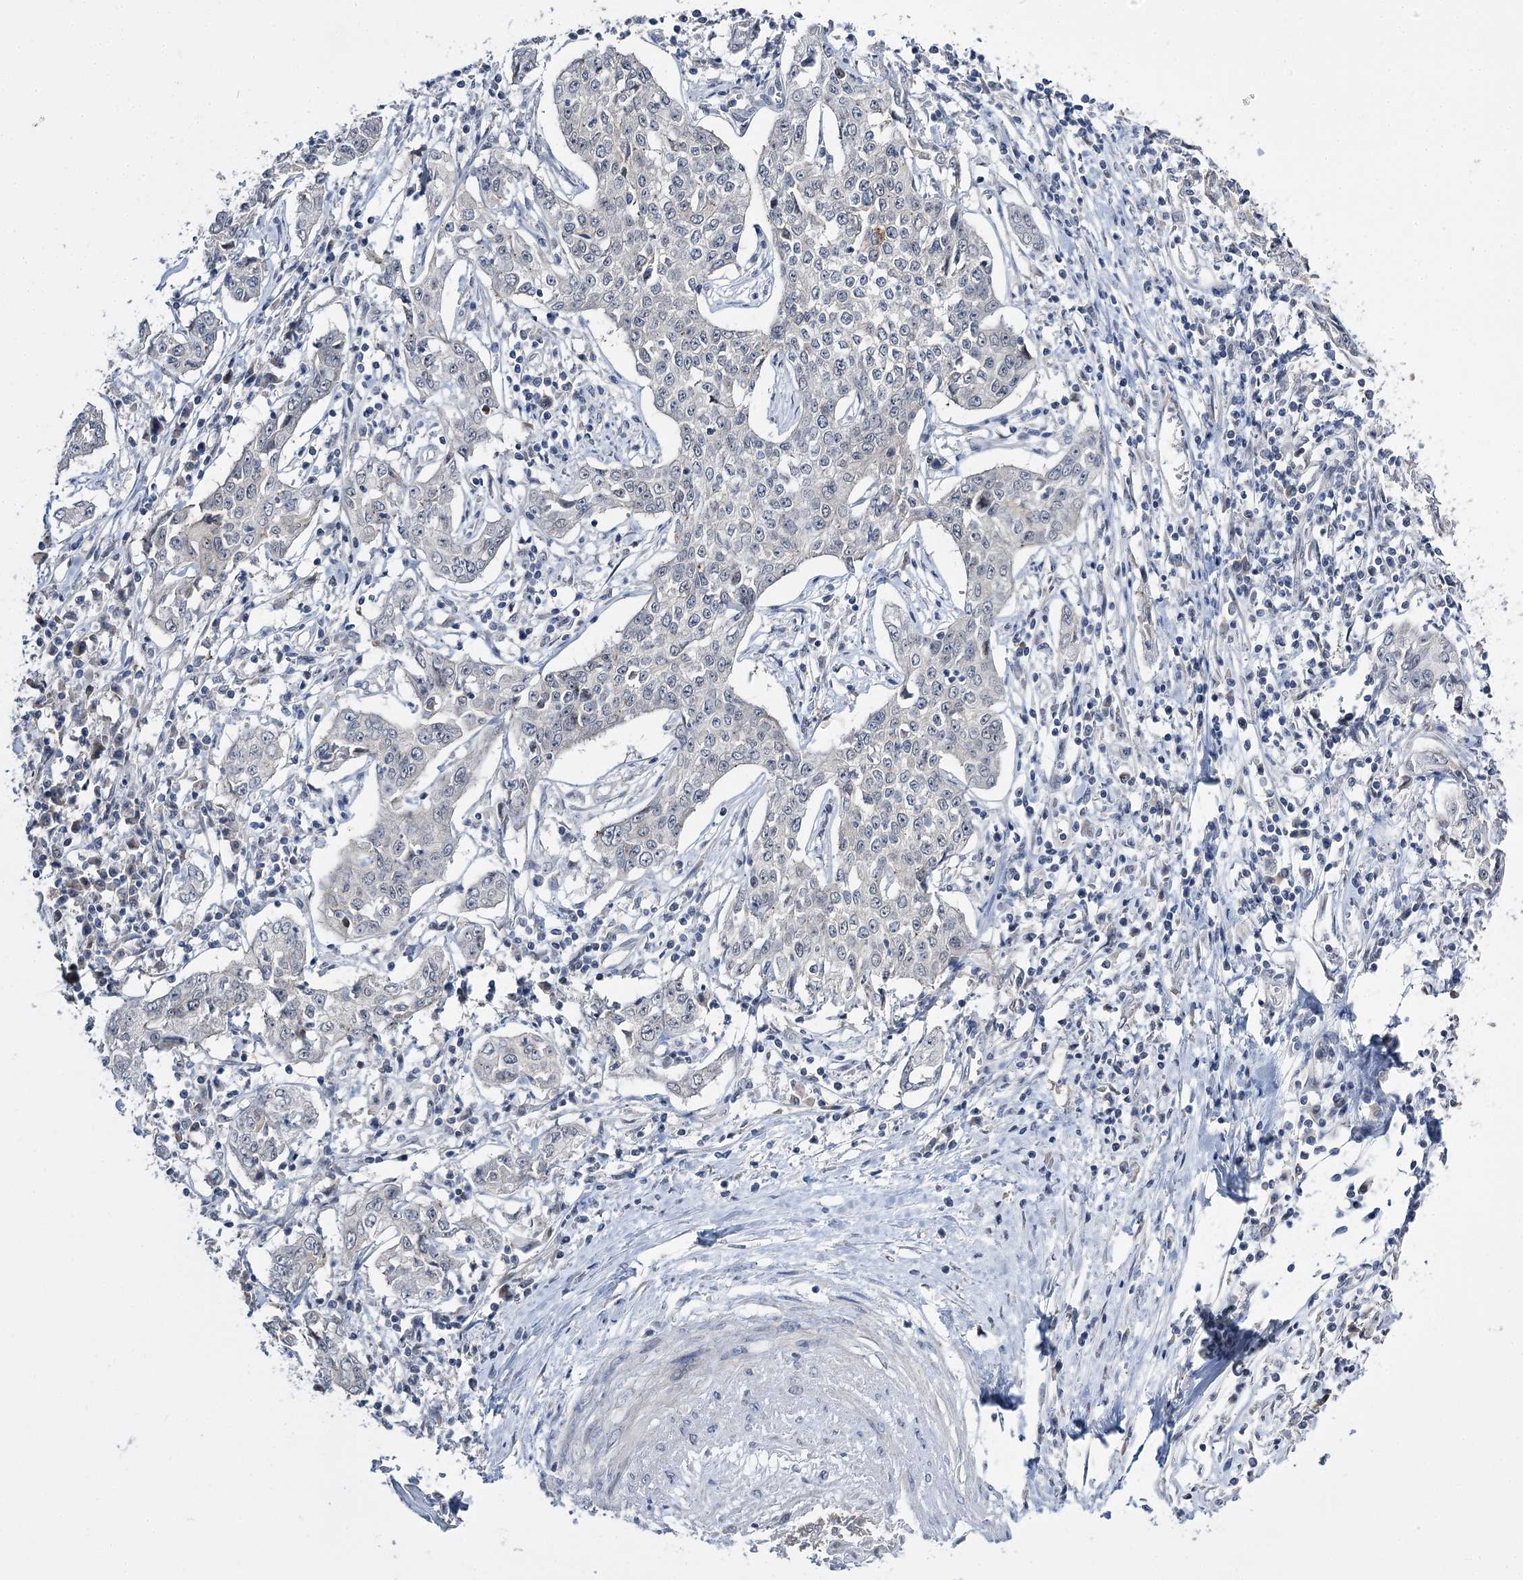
{"staining": {"intensity": "negative", "quantity": "none", "location": "none"}, "tissue": "cervical cancer", "cell_type": "Tumor cells", "image_type": "cancer", "snomed": [{"axis": "morphology", "description": "Squamous cell carcinoma, NOS"}, {"axis": "topography", "description": "Cervix"}], "caption": "Cervical squamous cell carcinoma stained for a protein using IHC reveals no staining tumor cells.", "gene": "PHYHIPL", "patient": {"sex": "female", "age": 35}}